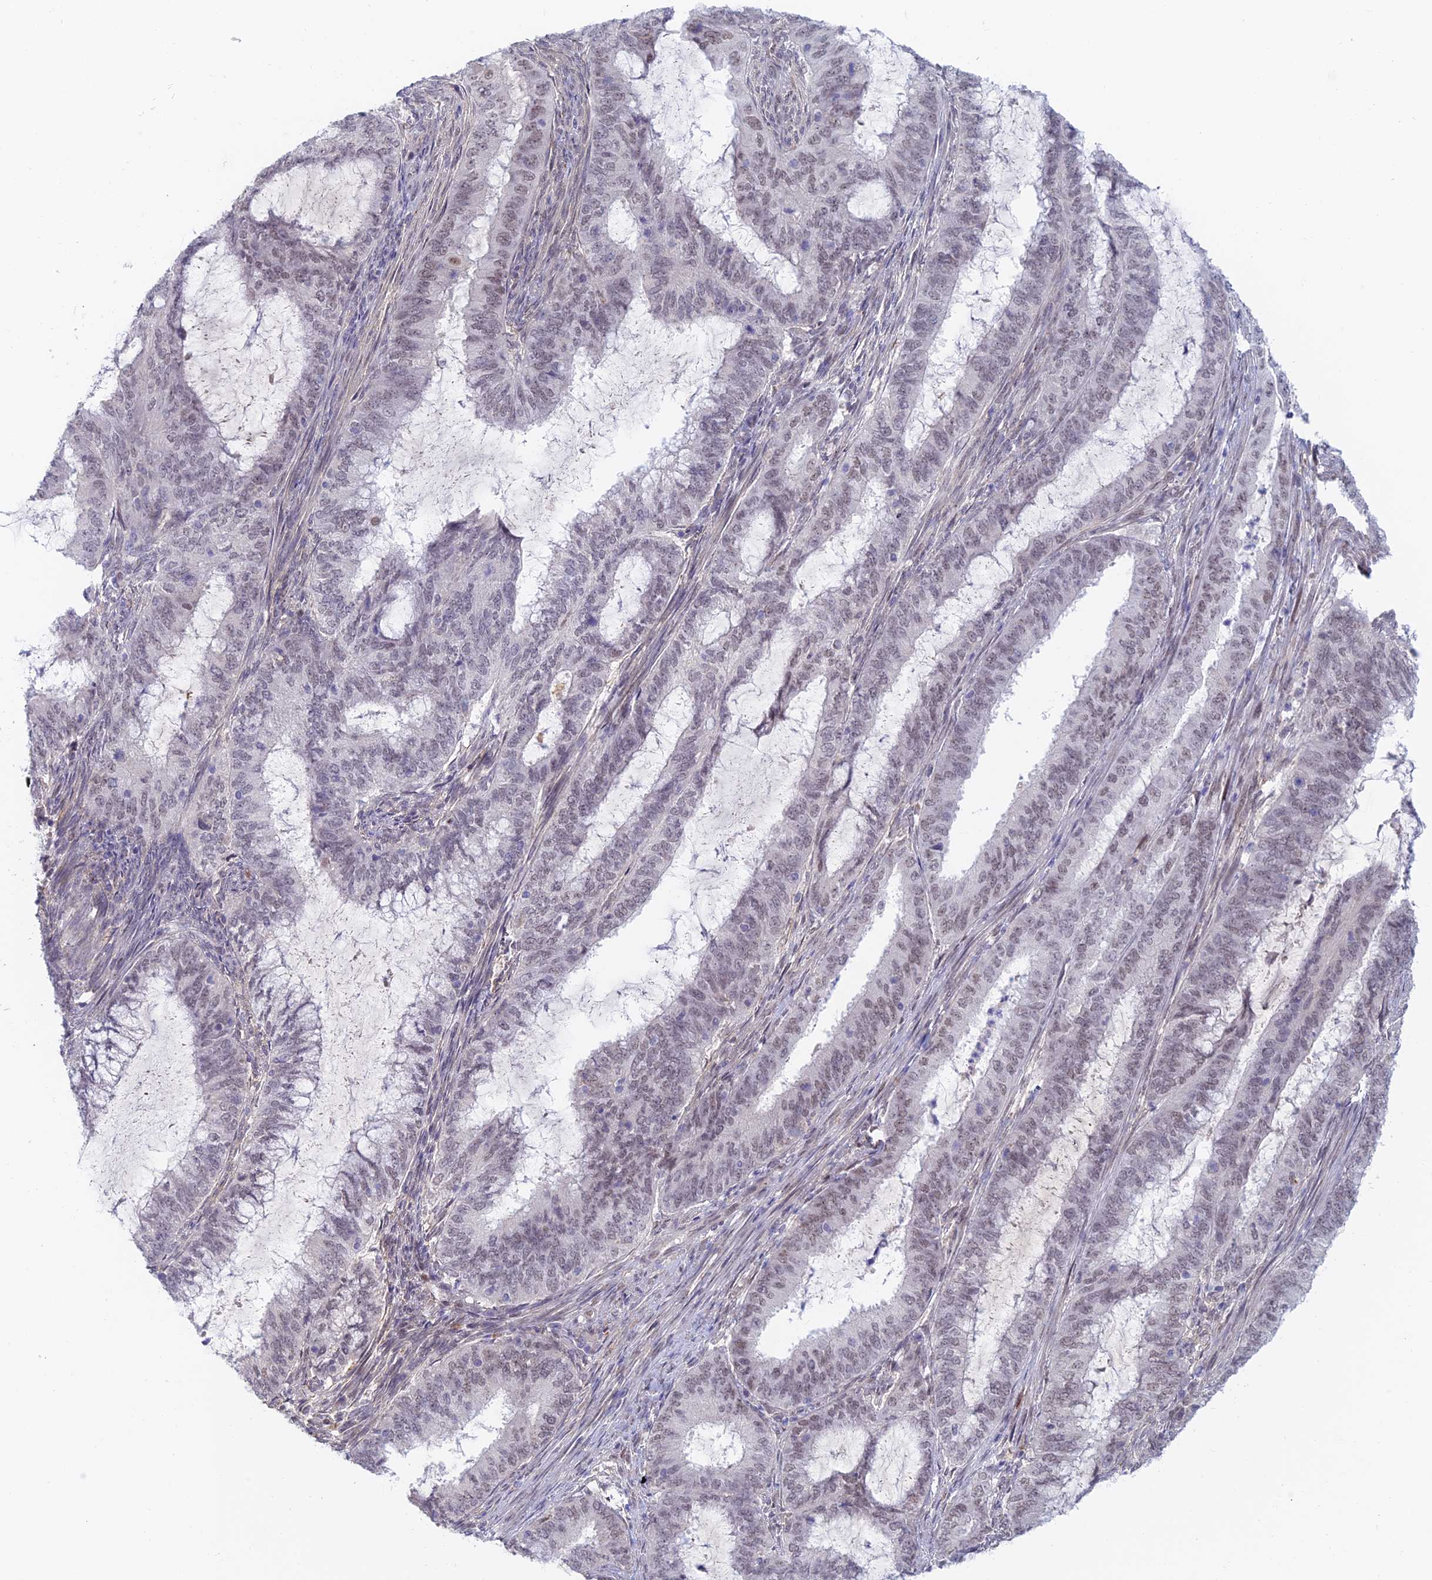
{"staining": {"intensity": "moderate", "quantity": "25%-75%", "location": "nuclear"}, "tissue": "endometrial cancer", "cell_type": "Tumor cells", "image_type": "cancer", "snomed": [{"axis": "morphology", "description": "Adenocarcinoma, NOS"}, {"axis": "topography", "description": "Endometrium"}], "caption": "Immunohistochemistry of adenocarcinoma (endometrial) reveals medium levels of moderate nuclear positivity in approximately 25%-75% of tumor cells.", "gene": "ZUP1", "patient": {"sex": "female", "age": 51}}